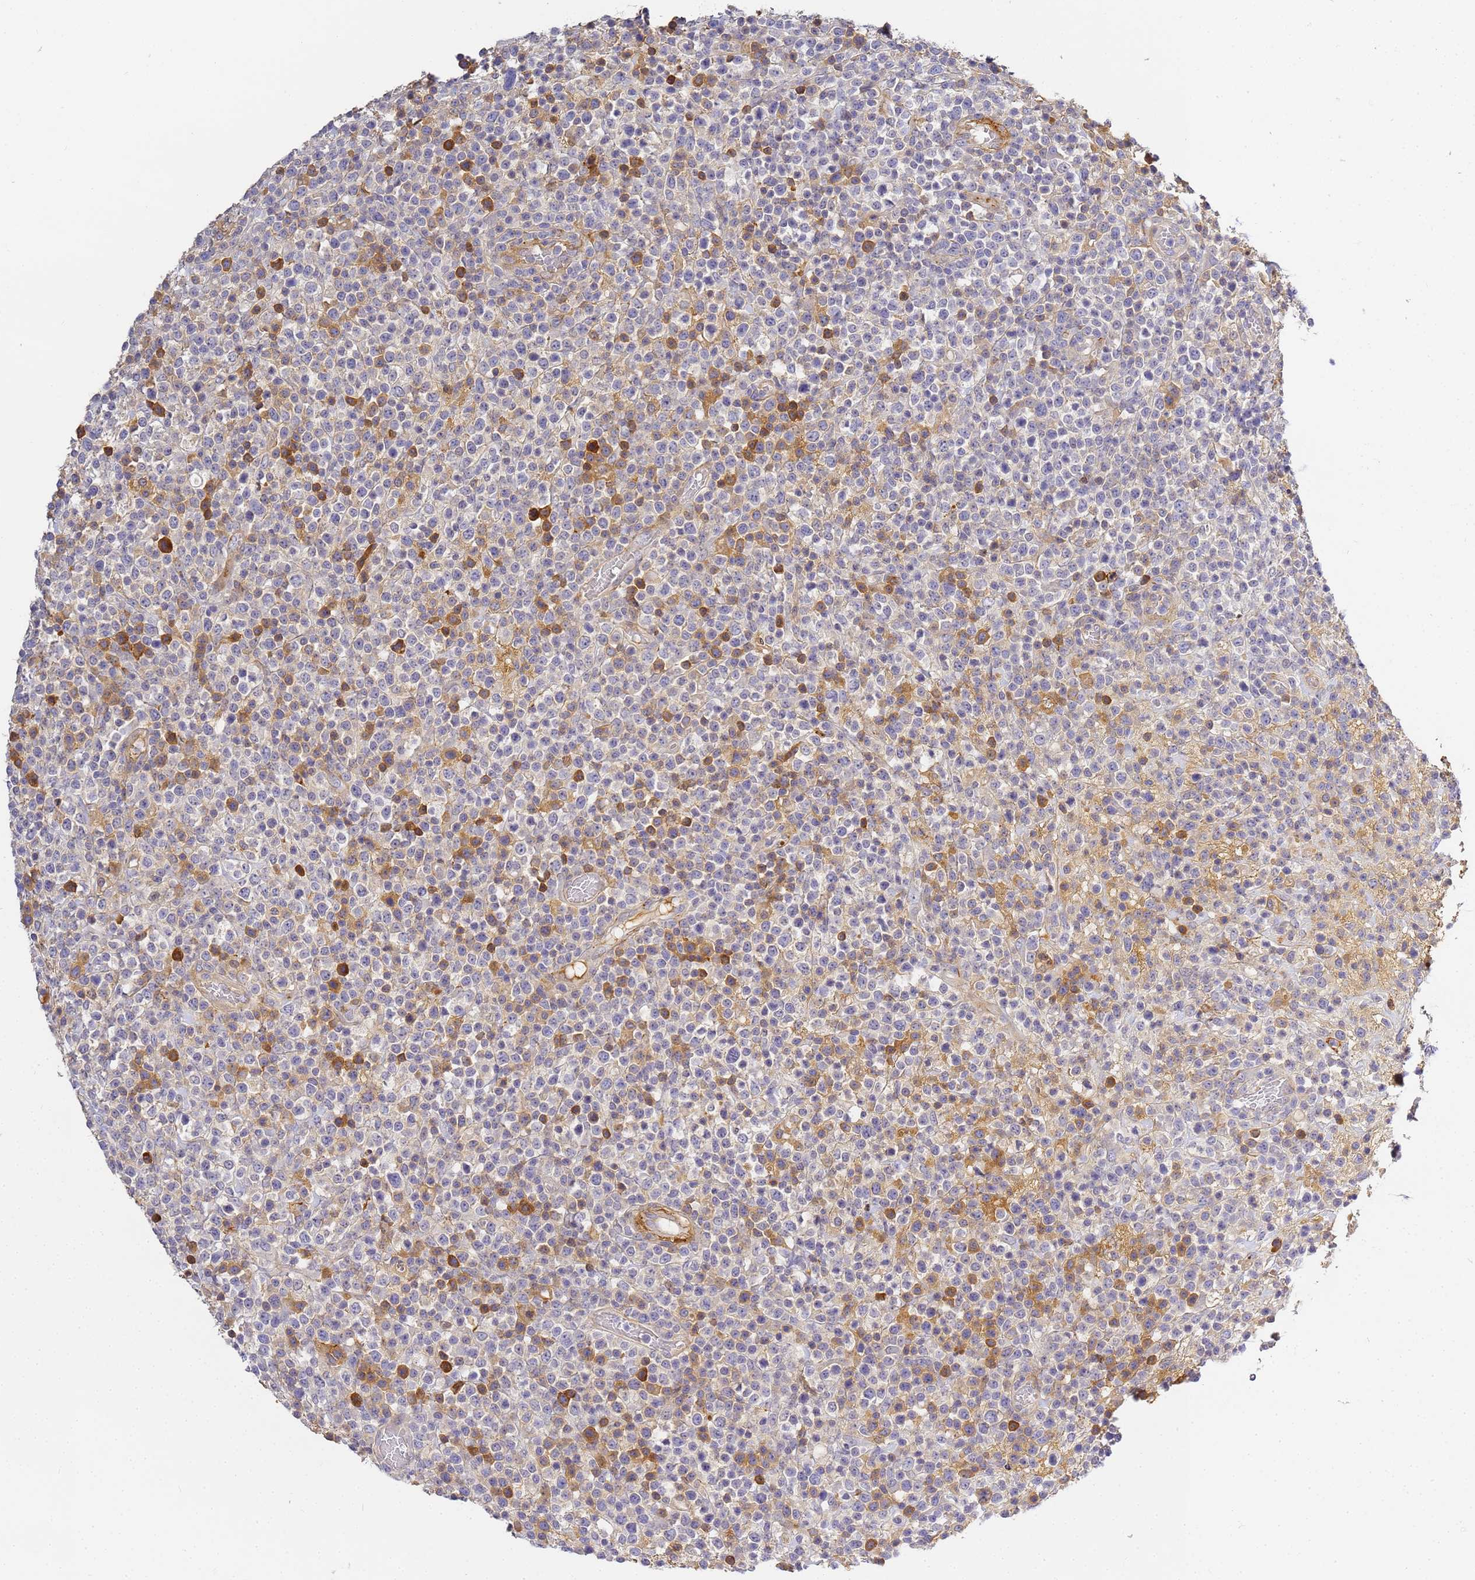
{"staining": {"intensity": "moderate", "quantity": "<25%", "location": "cytoplasmic/membranous"}, "tissue": "lymphoma", "cell_type": "Tumor cells", "image_type": "cancer", "snomed": [{"axis": "morphology", "description": "Malignant lymphoma, non-Hodgkin's type, High grade"}, {"axis": "topography", "description": "Colon"}], "caption": "The immunohistochemical stain highlights moderate cytoplasmic/membranous positivity in tumor cells of lymphoma tissue.", "gene": "CFH", "patient": {"sex": "female", "age": 53}}